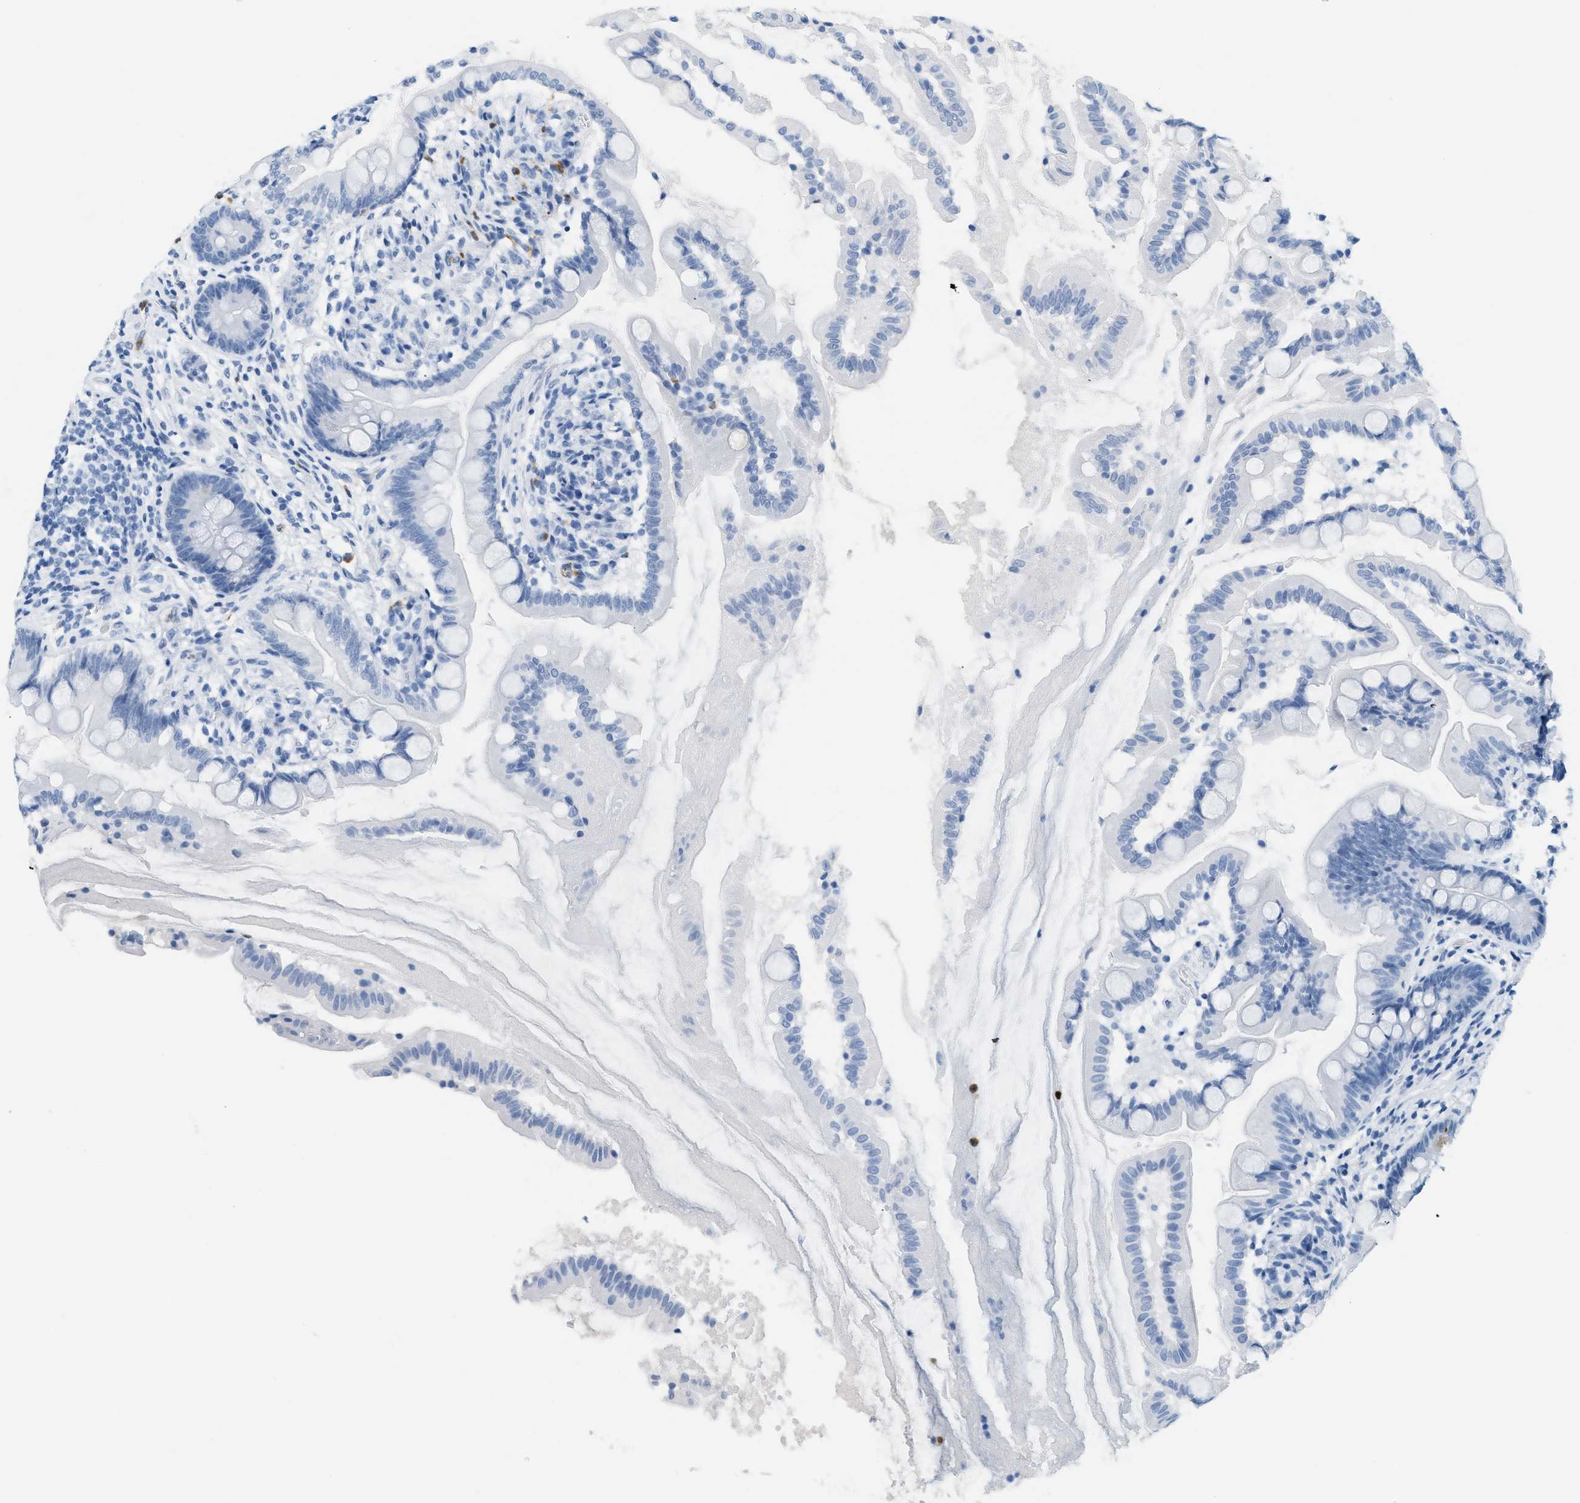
{"staining": {"intensity": "weak", "quantity": "<25%", "location": "cytoplasmic/membranous"}, "tissue": "small intestine", "cell_type": "Glandular cells", "image_type": "normal", "snomed": [{"axis": "morphology", "description": "Normal tissue, NOS"}, {"axis": "topography", "description": "Small intestine"}], "caption": "DAB immunohistochemical staining of normal small intestine shows no significant positivity in glandular cells.", "gene": "LCN2", "patient": {"sex": "female", "age": 56}}